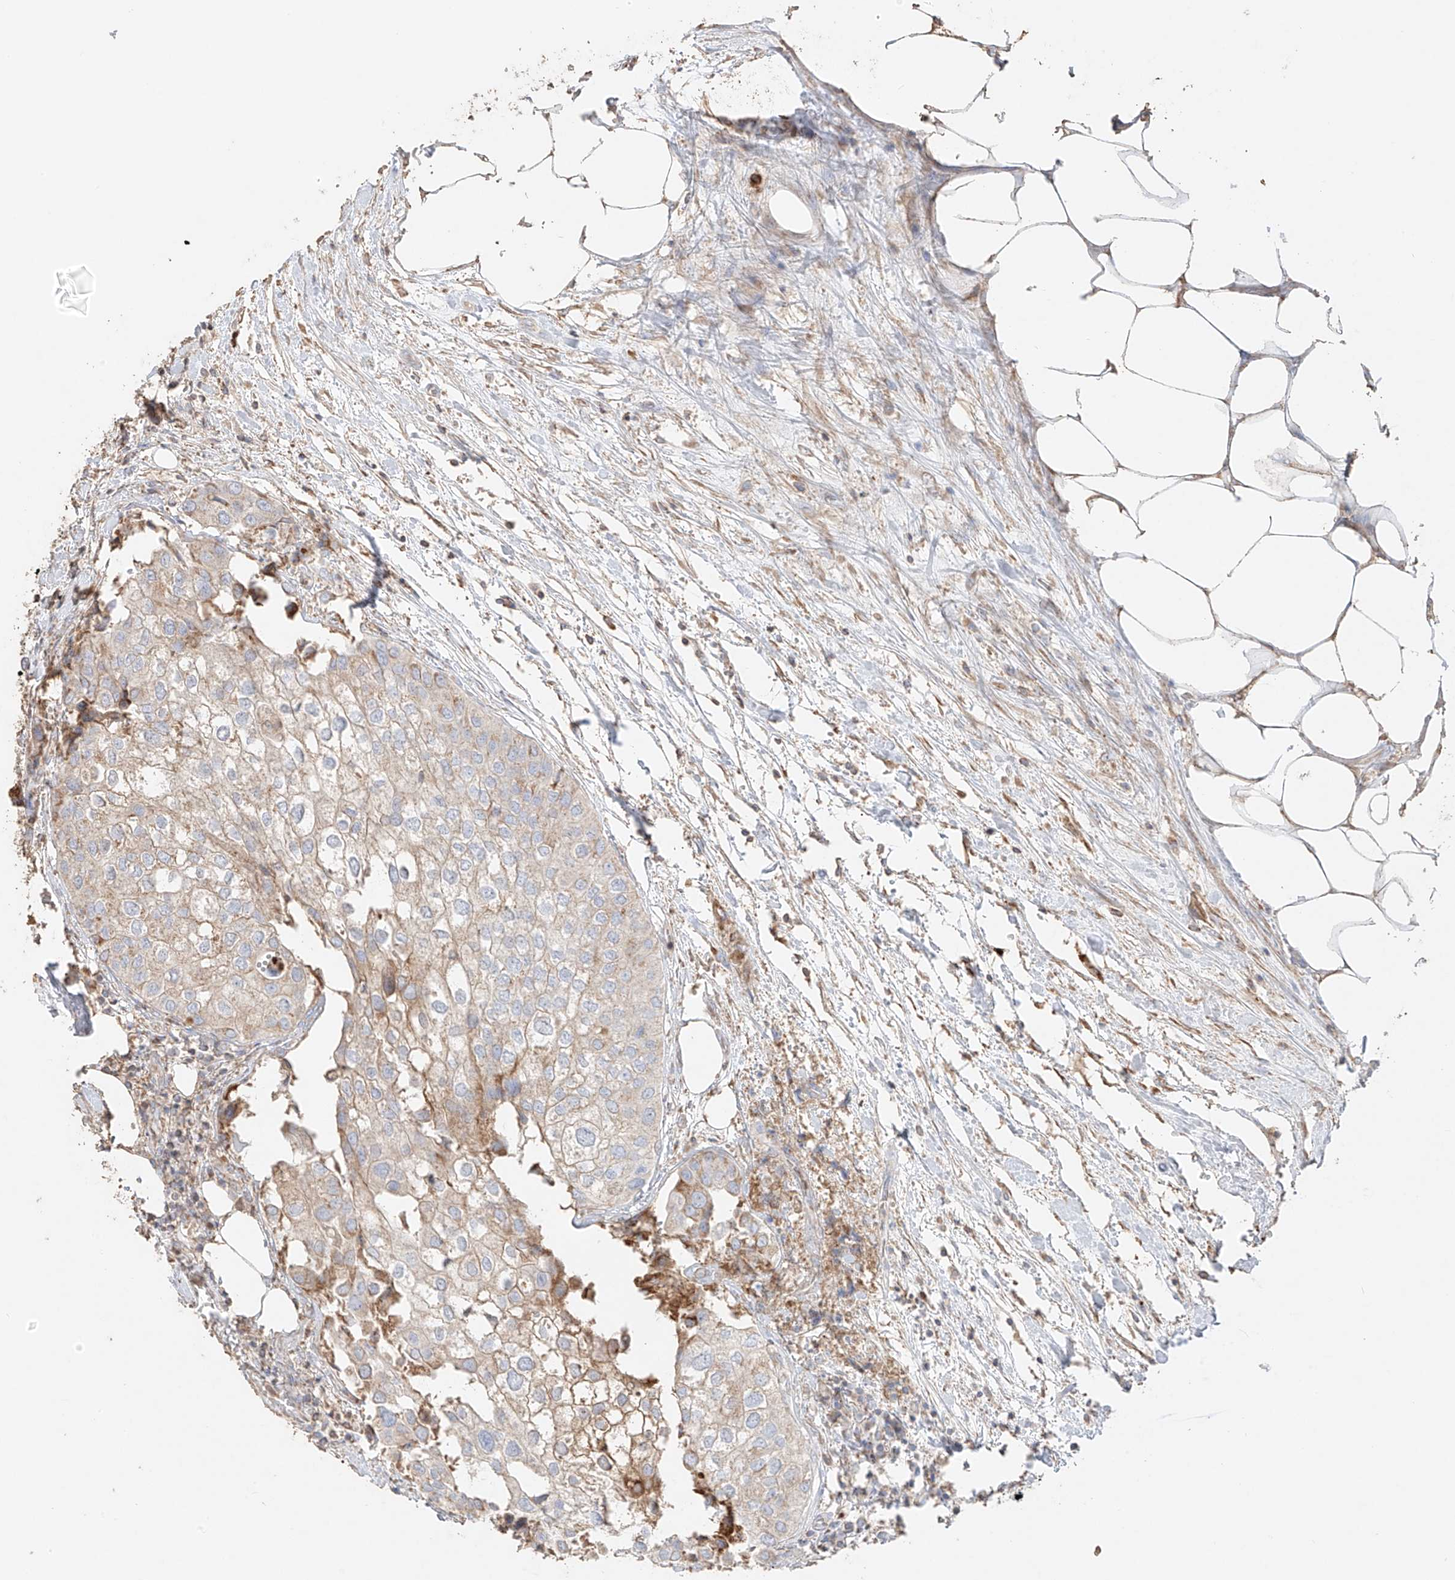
{"staining": {"intensity": "weak", "quantity": "25%-75%", "location": "cytoplasmic/membranous"}, "tissue": "urothelial cancer", "cell_type": "Tumor cells", "image_type": "cancer", "snomed": [{"axis": "morphology", "description": "Urothelial carcinoma, High grade"}, {"axis": "topography", "description": "Urinary bladder"}], "caption": "Weak cytoplasmic/membranous protein expression is seen in about 25%-75% of tumor cells in urothelial carcinoma (high-grade).", "gene": "COLGALT2", "patient": {"sex": "male", "age": 64}}